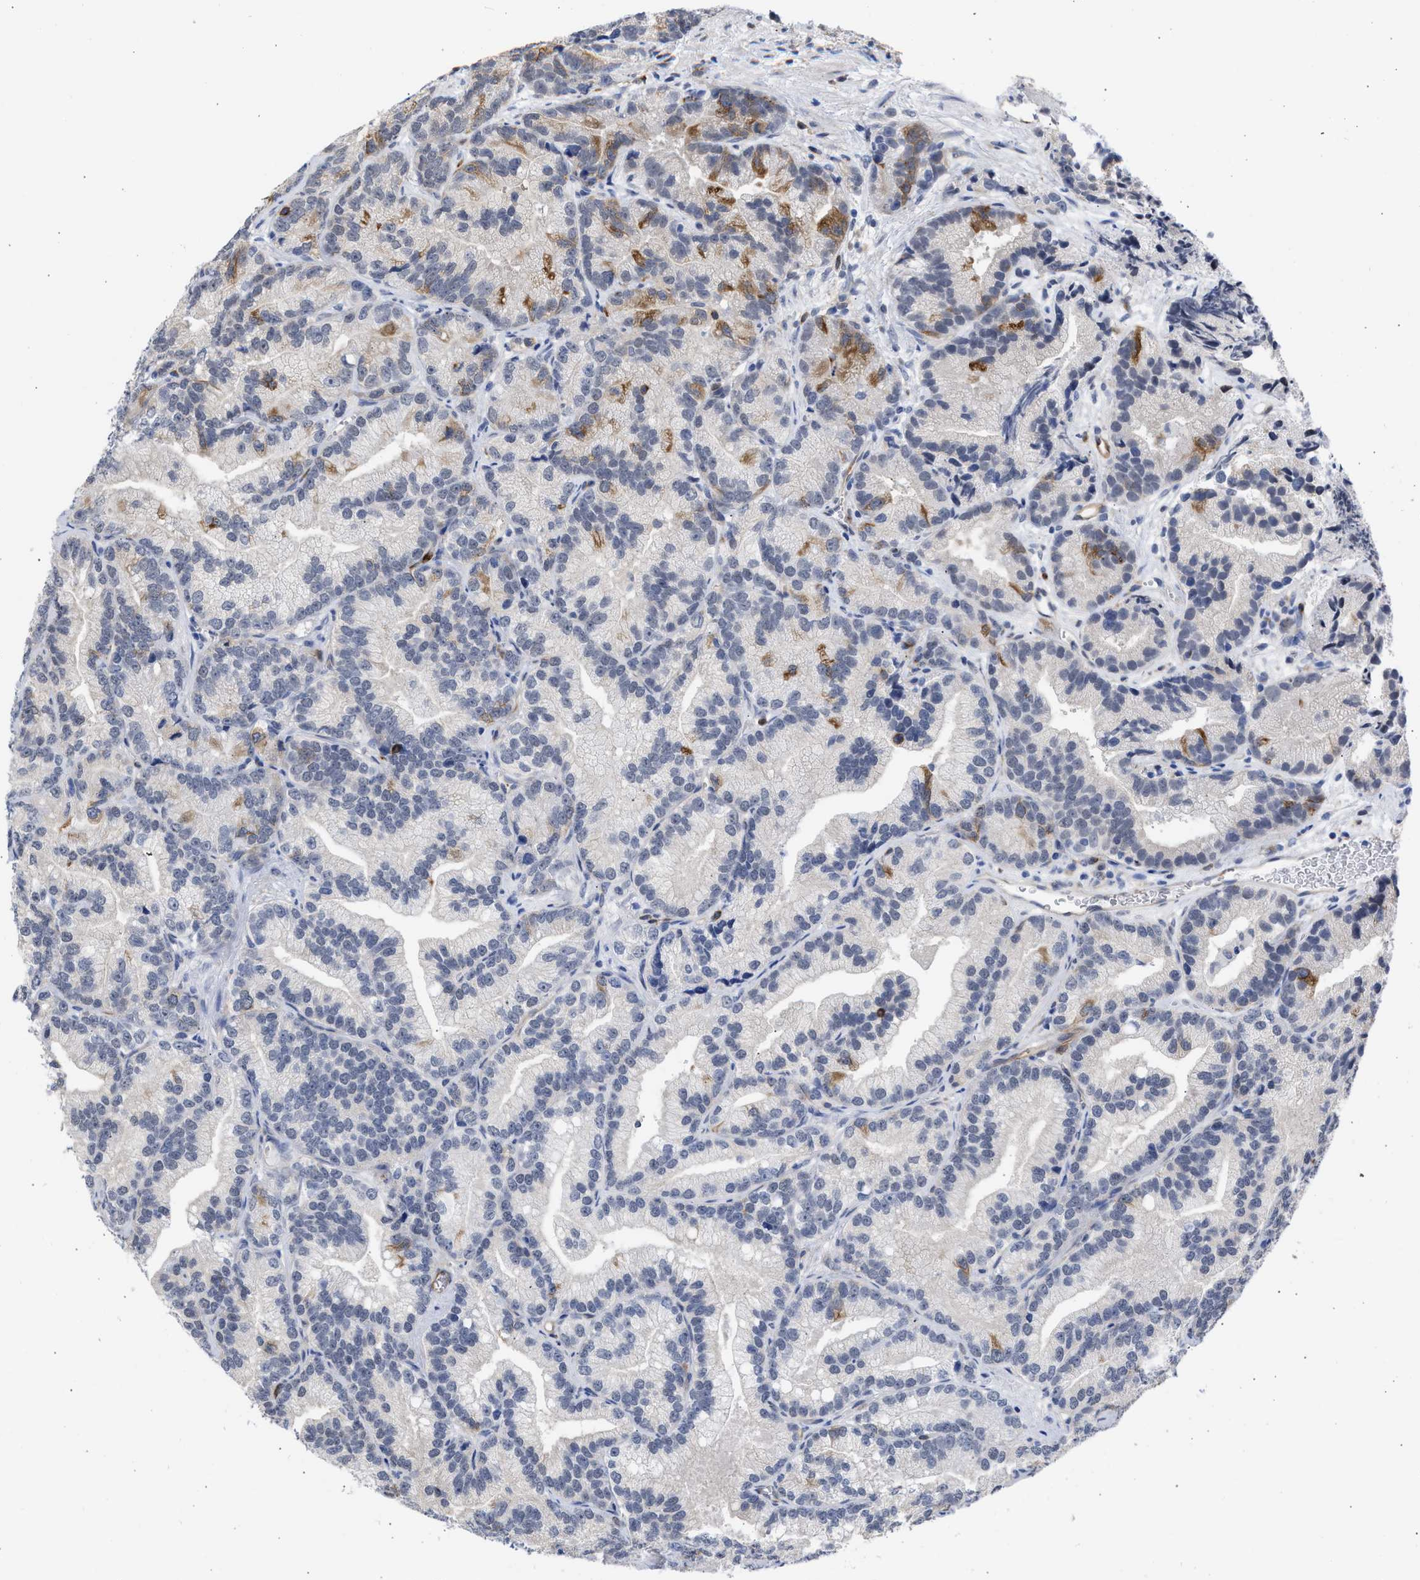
{"staining": {"intensity": "moderate", "quantity": "<25%", "location": "cytoplasmic/membranous"}, "tissue": "prostate cancer", "cell_type": "Tumor cells", "image_type": "cancer", "snomed": [{"axis": "morphology", "description": "Adenocarcinoma, Low grade"}, {"axis": "topography", "description": "Prostate"}], "caption": "DAB immunohistochemical staining of human prostate adenocarcinoma (low-grade) demonstrates moderate cytoplasmic/membranous protein staining in approximately <25% of tumor cells.", "gene": "THRA", "patient": {"sex": "male", "age": 89}}